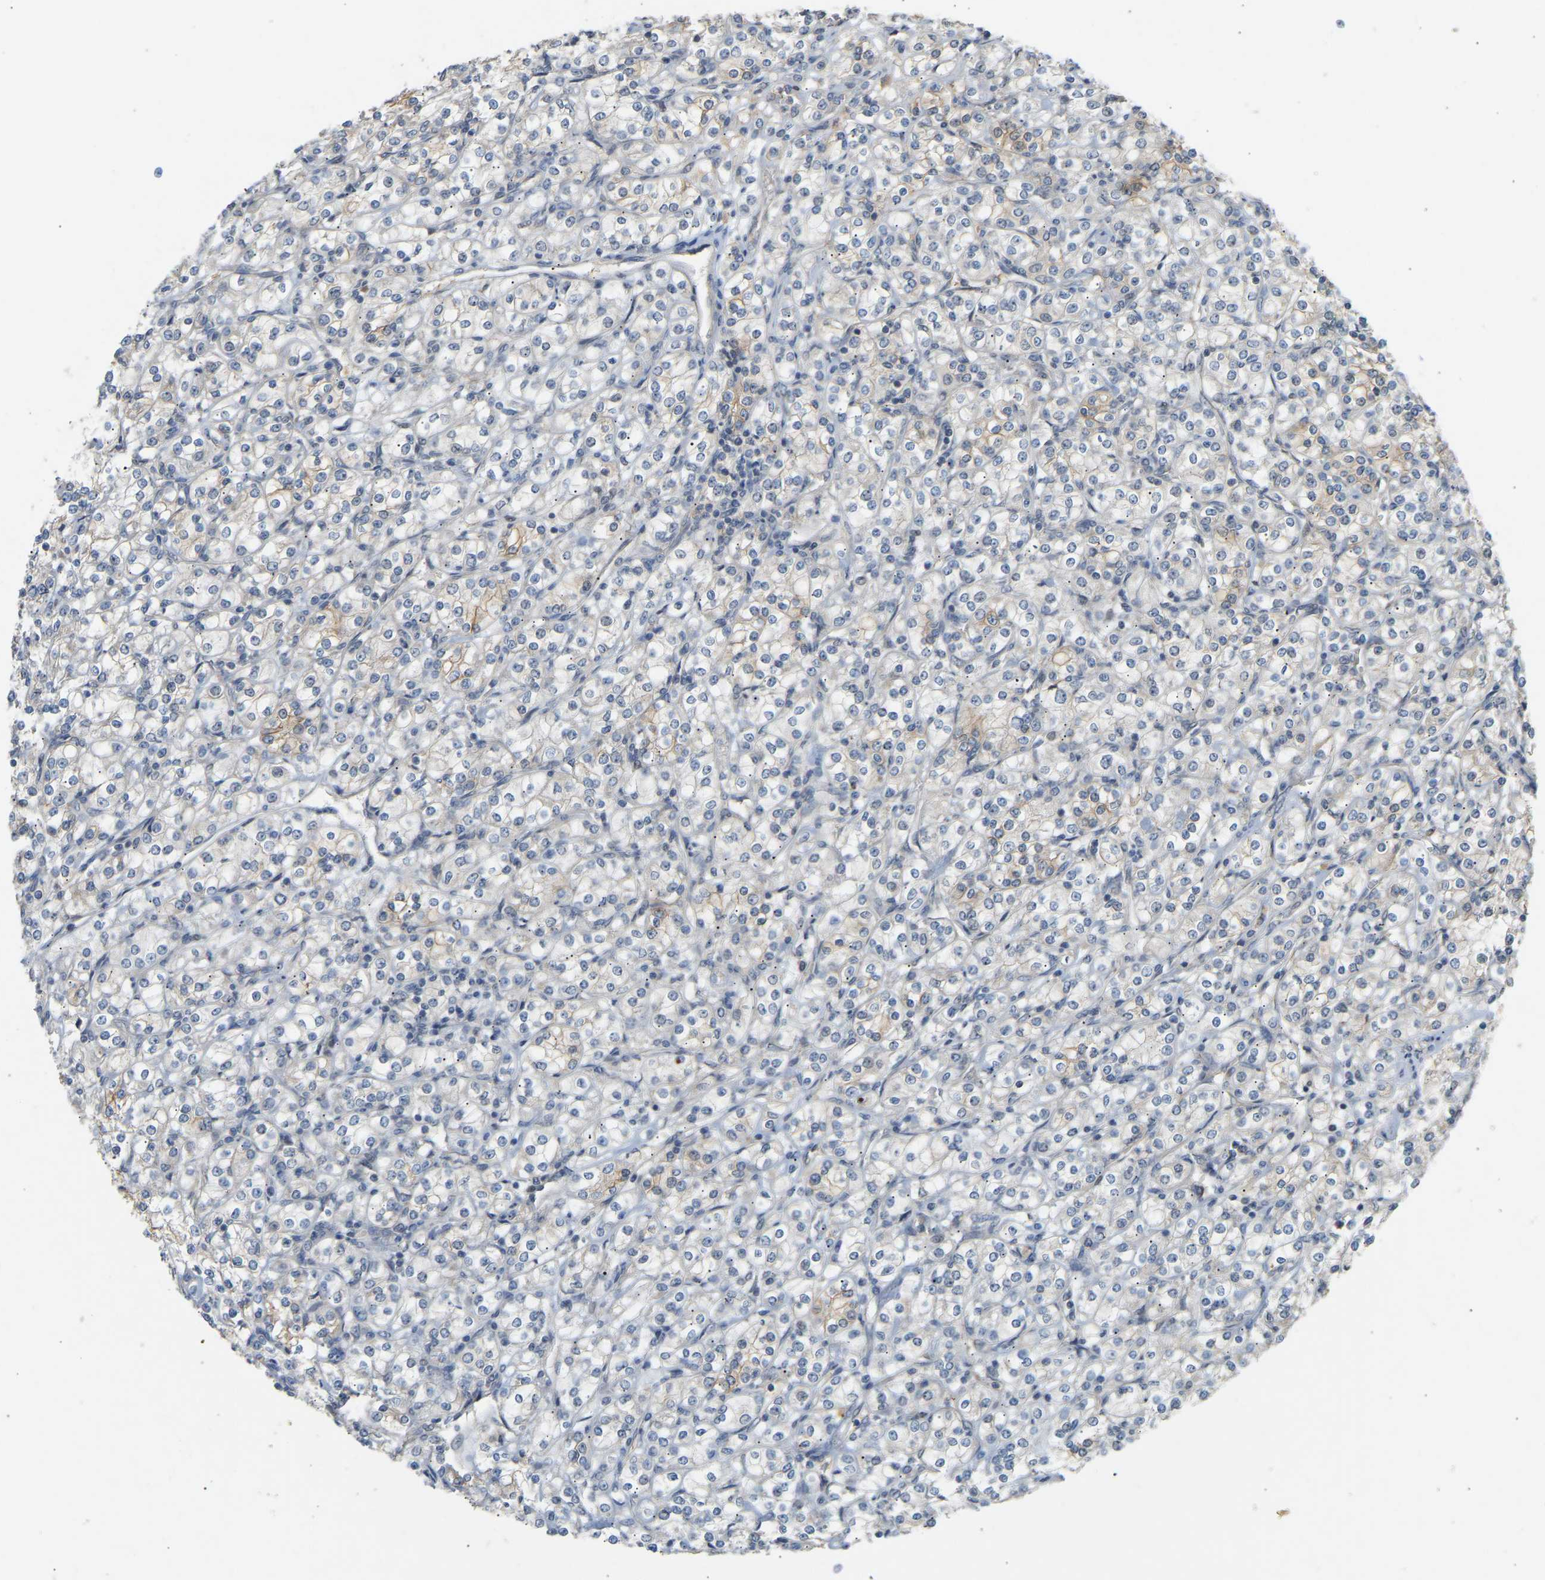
{"staining": {"intensity": "negative", "quantity": "none", "location": "none"}, "tissue": "renal cancer", "cell_type": "Tumor cells", "image_type": "cancer", "snomed": [{"axis": "morphology", "description": "Adenocarcinoma, NOS"}, {"axis": "topography", "description": "Kidney"}], "caption": "Immunohistochemical staining of renal cancer exhibits no significant positivity in tumor cells.", "gene": "PTPN4", "patient": {"sex": "male", "age": 77}}